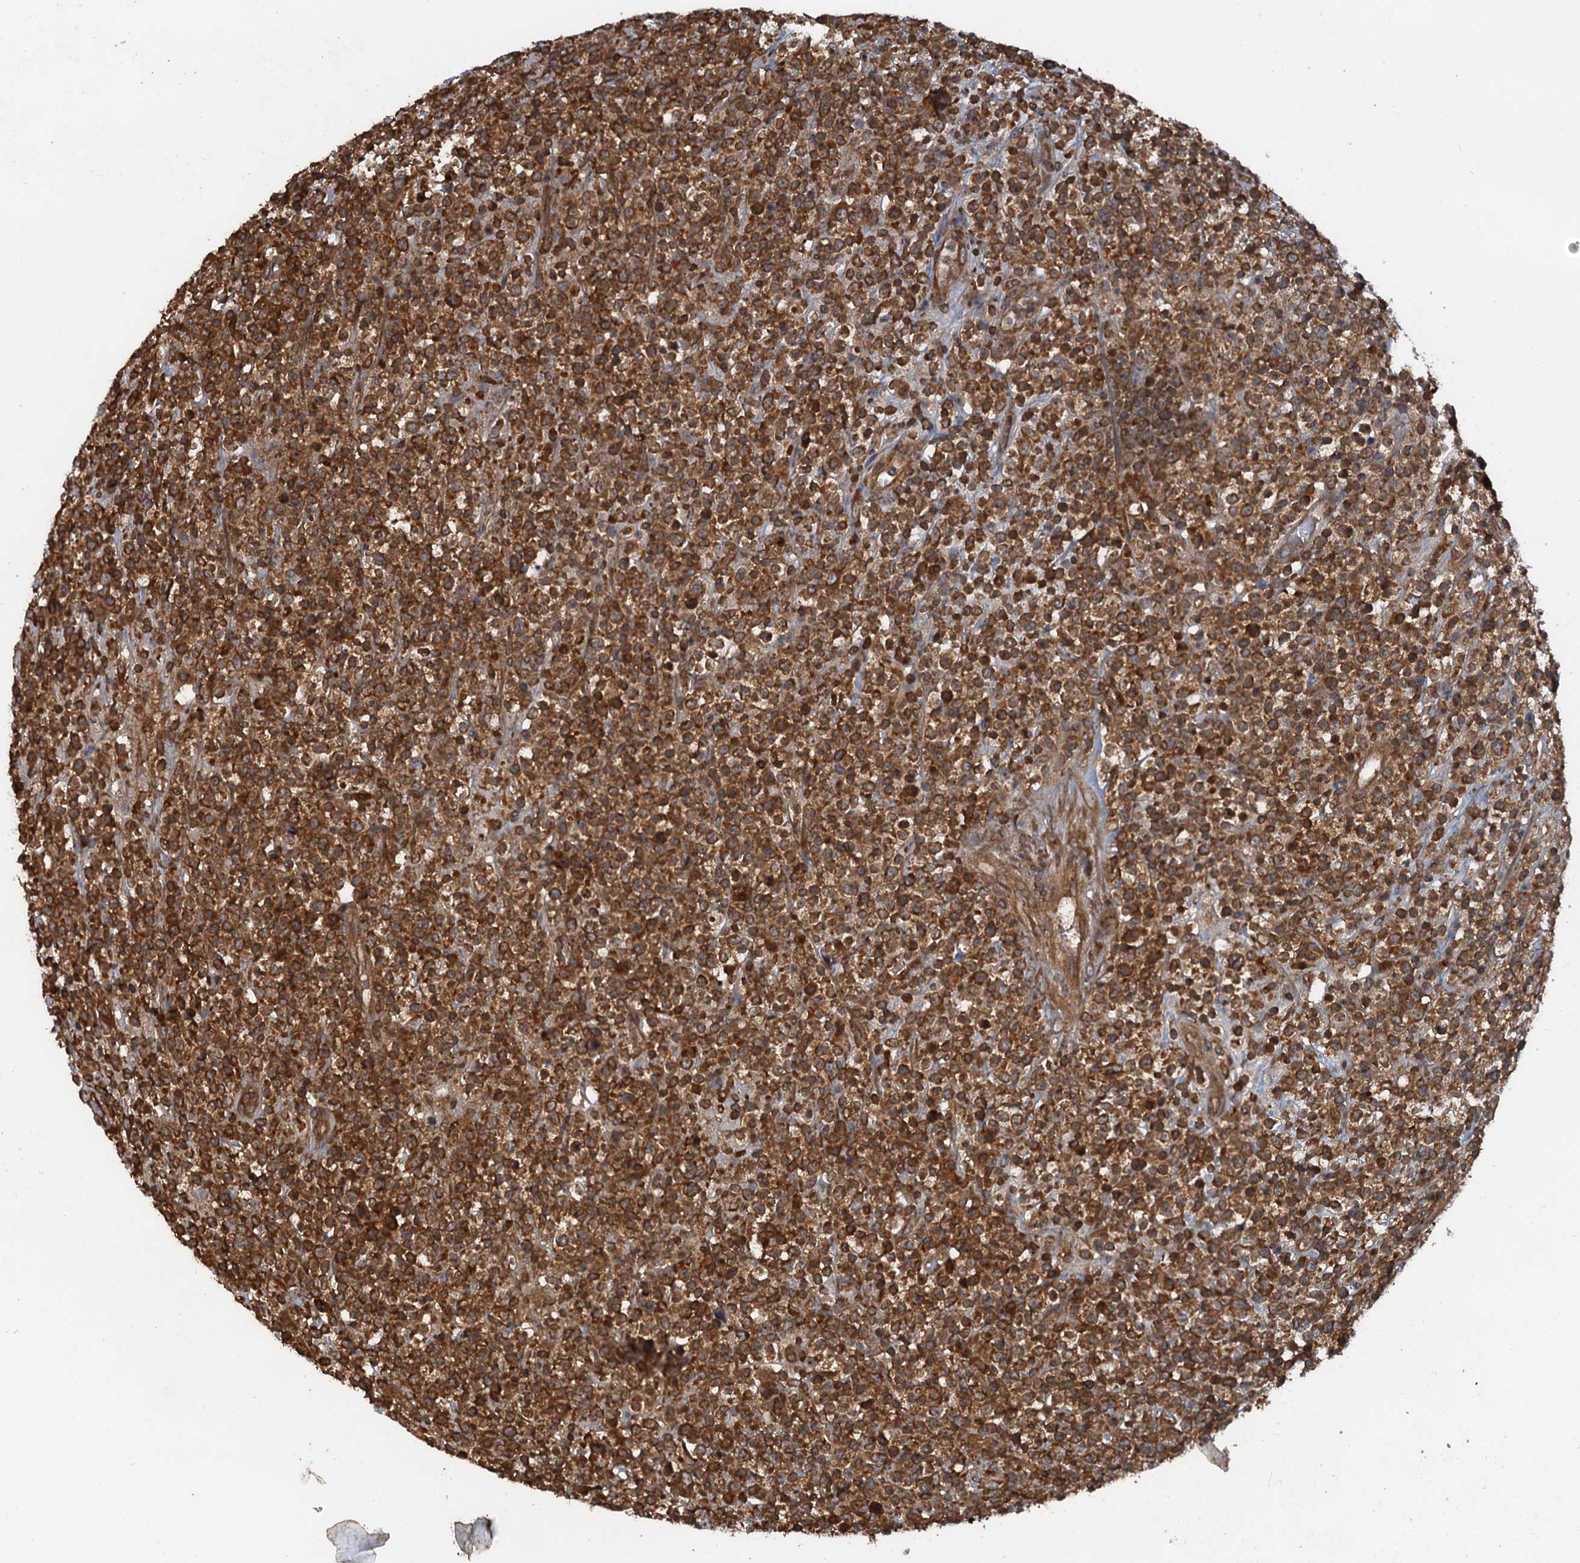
{"staining": {"intensity": "strong", "quantity": ">75%", "location": "cytoplasmic/membranous"}, "tissue": "lymphoma", "cell_type": "Tumor cells", "image_type": "cancer", "snomed": [{"axis": "morphology", "description": "Malignant lymphoma, non-Hodgkin's type, High grade"}, {"axis": "topography", "description": "Colon"}], "caption": "Human malignant lymphoma, non-Hodgkin's type (high-grade) stained with a protein marker exhibits strong staining in tumor cells.", "gene": "GLE1", "patient": {"sex": "female", "age": 53}}